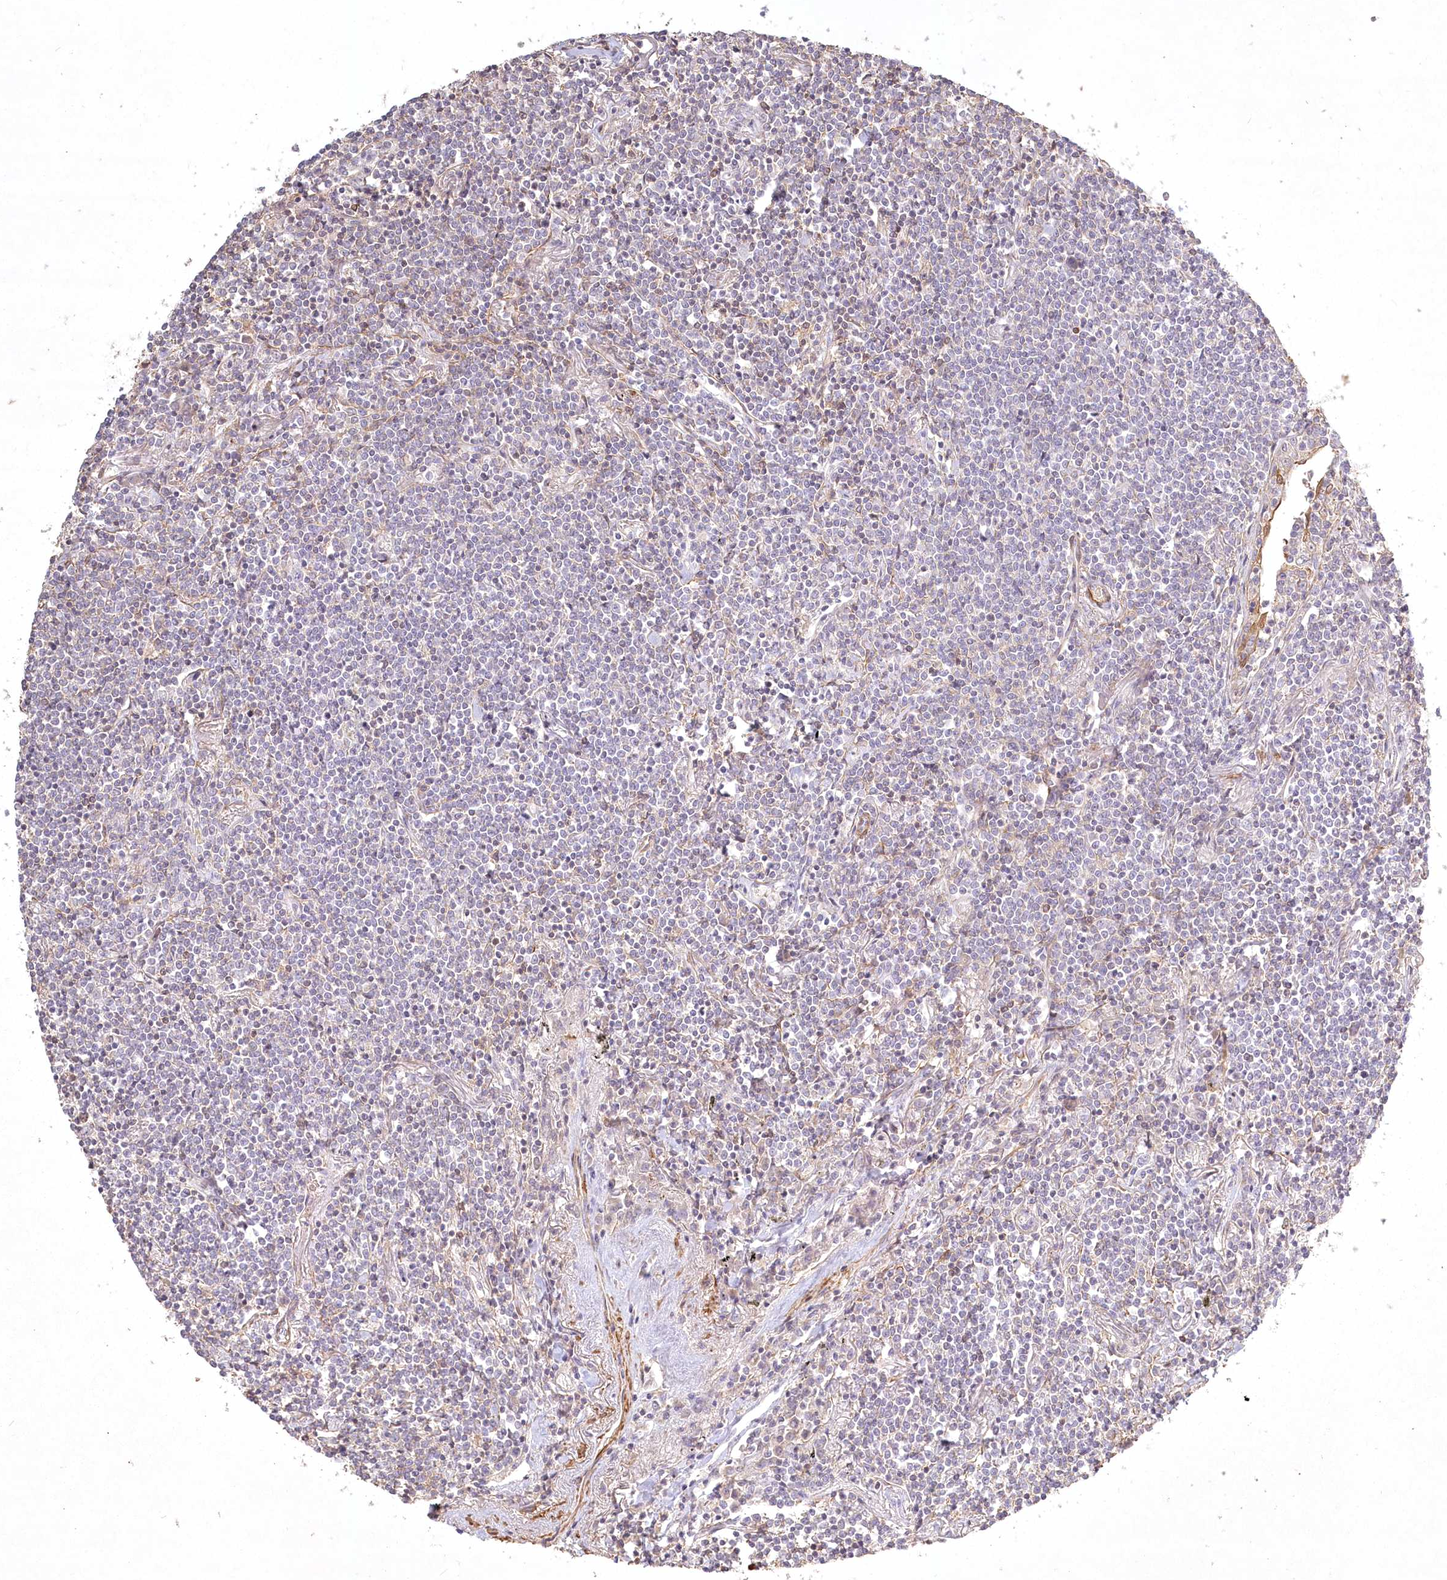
{"staining": {"intensity": "negative", "quantity": "none", "location": "none"}, "tissue": "lymphoma", "cell_type": "Tumor cells", "image_type": "cancer", "snomed": [{"axis": "morphology", "description": "Malignant lymphoma, non-Hodgkin's type, Low grade"}, {"axis": "topography", "description": "Lung"}], "caption": "Tumor cells show no significant staining in lymphoma. (DAB immunohistochemistry (IHC) visualized using brightfield microscopy, high magnification).", "gene": "INPP4B", "patient": {"sex": "female", "age": 71}}